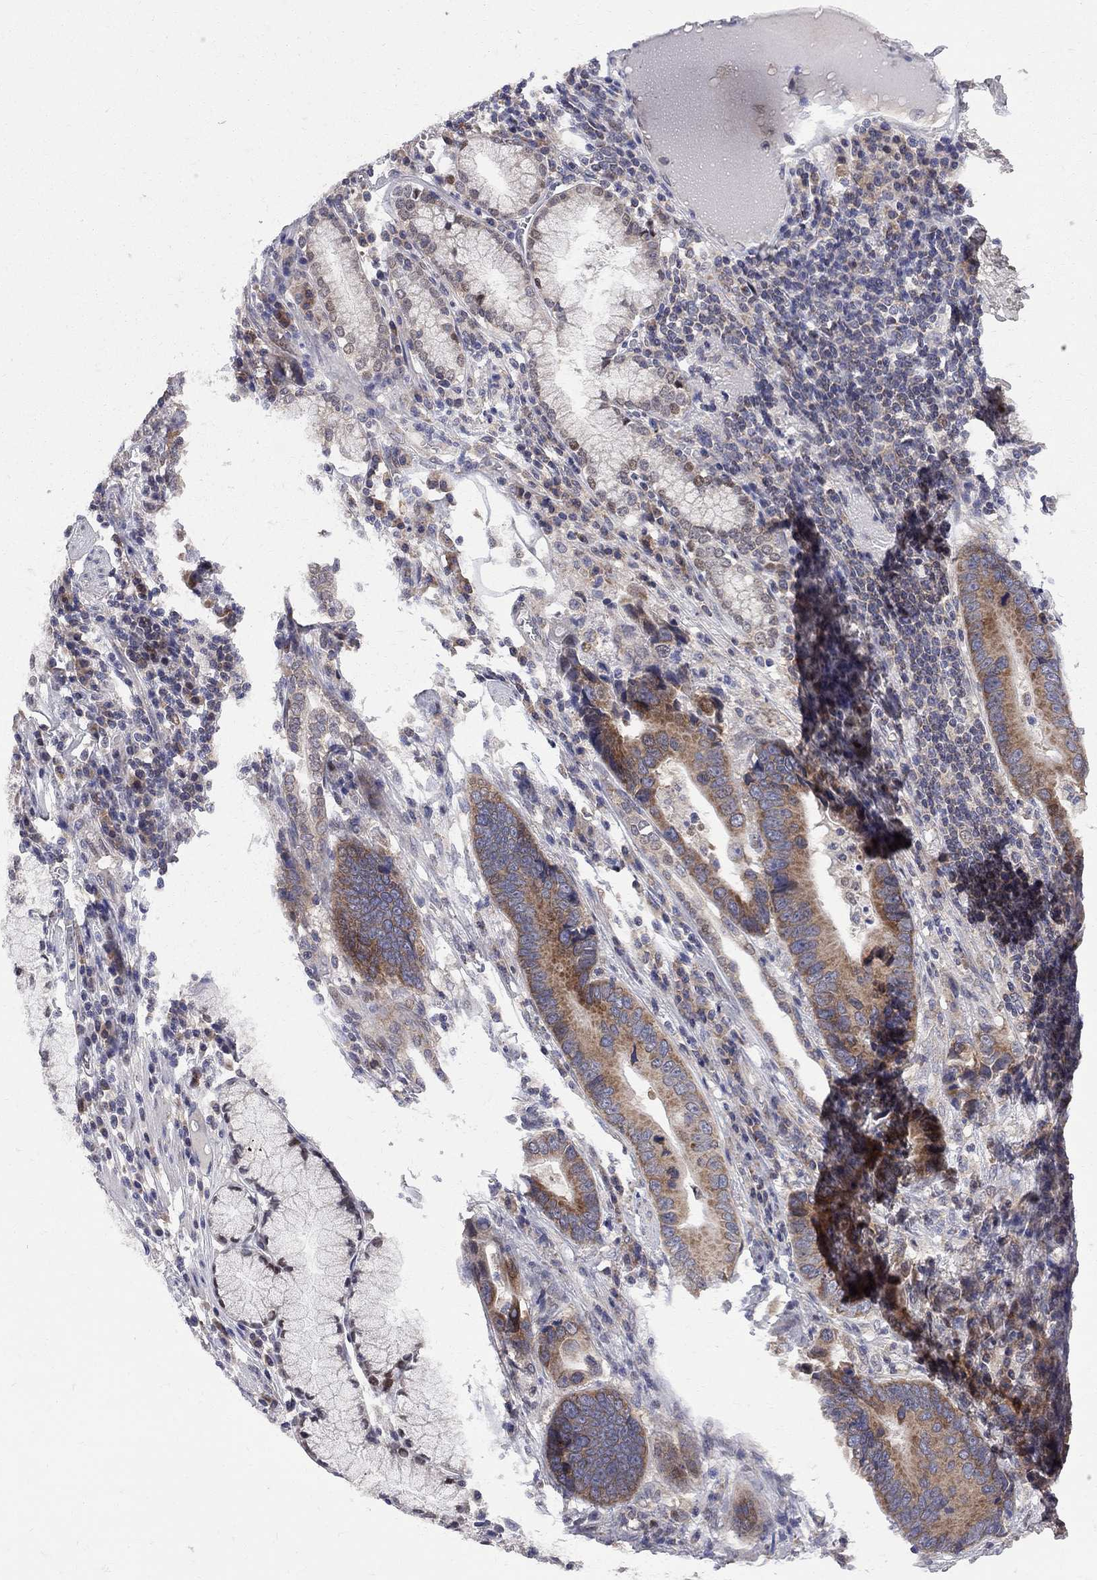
{"staining": {"intensity": "moderate", "quantity": ">75%", "location": "cytoplasmic/membranous"}, "tissue": "stomach cancer", "cell_type": "Tumor cells", "image_type": "cancer", "snomed": [{"axis": "morphology", "description": "Adenocarcinoma, NOS"}, {"axis": "topography", "description": "Stomach"}], "caption": "Immunohistochemistry (IHC) (DAB (3,3'-diaminobenzidine)) staining of human stomach adenocarcinoma exhibits moderate cytoplasmic/membranous protein staining in about >75% of tumor cells.", "gene": "CNOT11", "patient": {"sex": "male", "age": 84}}